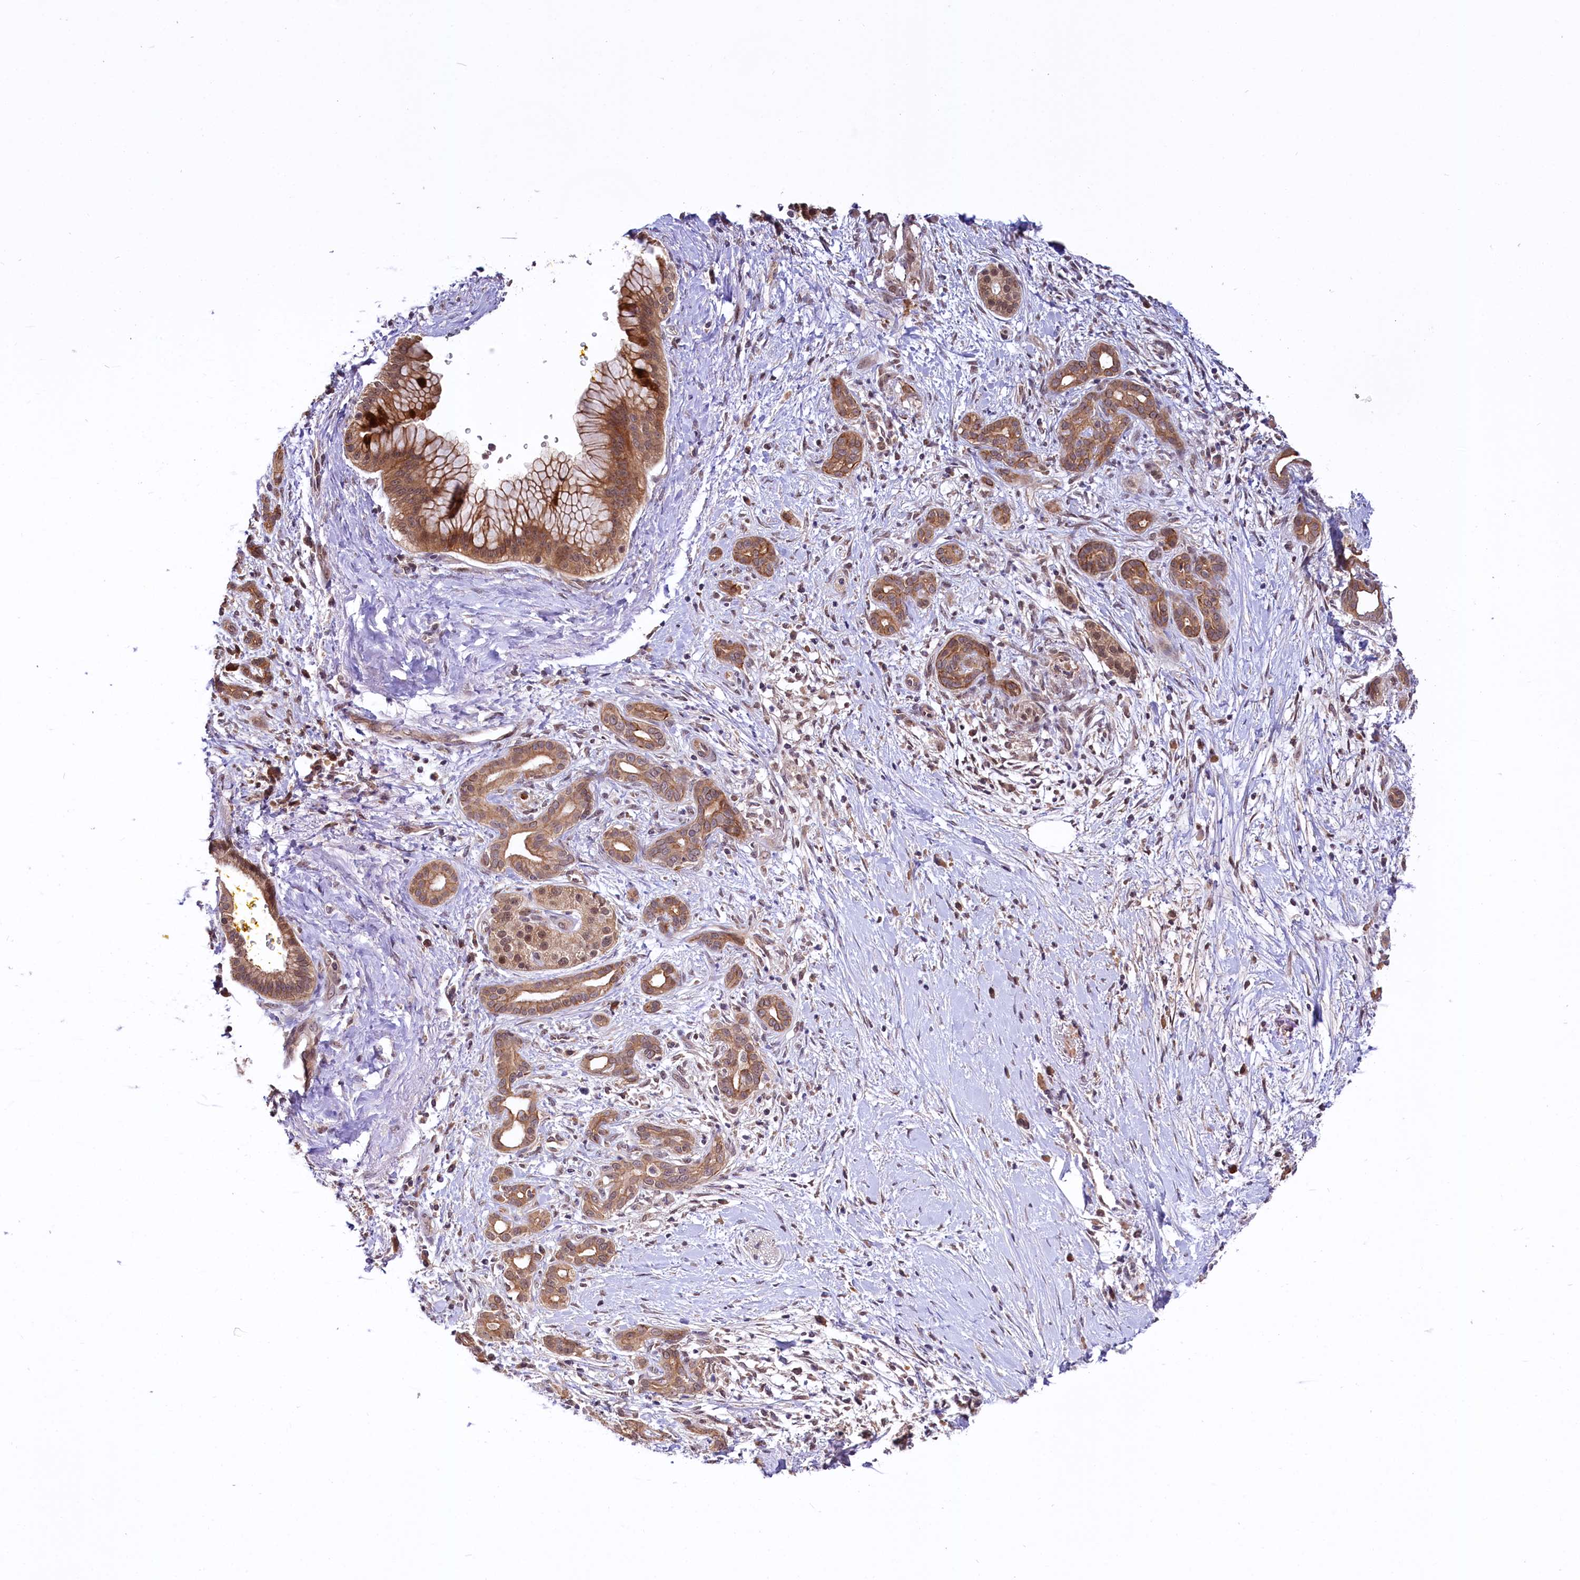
{"staining": {"intensity": "moderate", "quantity": ">75%", "location": "cytoplasmic/membranous"}, "tissue": "pancreatic cancer", "cell_type": "Tumor cells", "image_type": "cancer", "snomed": [{"axis": "morphology", "description": "Adenocarcinoma, NOS"}, {"axis": "topography", "description": "Pancreas"}], "caption": "Pancreatic cancer (adenocarcinoma) stained for a protein (brown) exhibits moderate cytoplasmic/membranous positive staining in approximately >75% of tumor cells.", "gene": "UBE3A", "patient": {"sex": "male", "age": 58}}